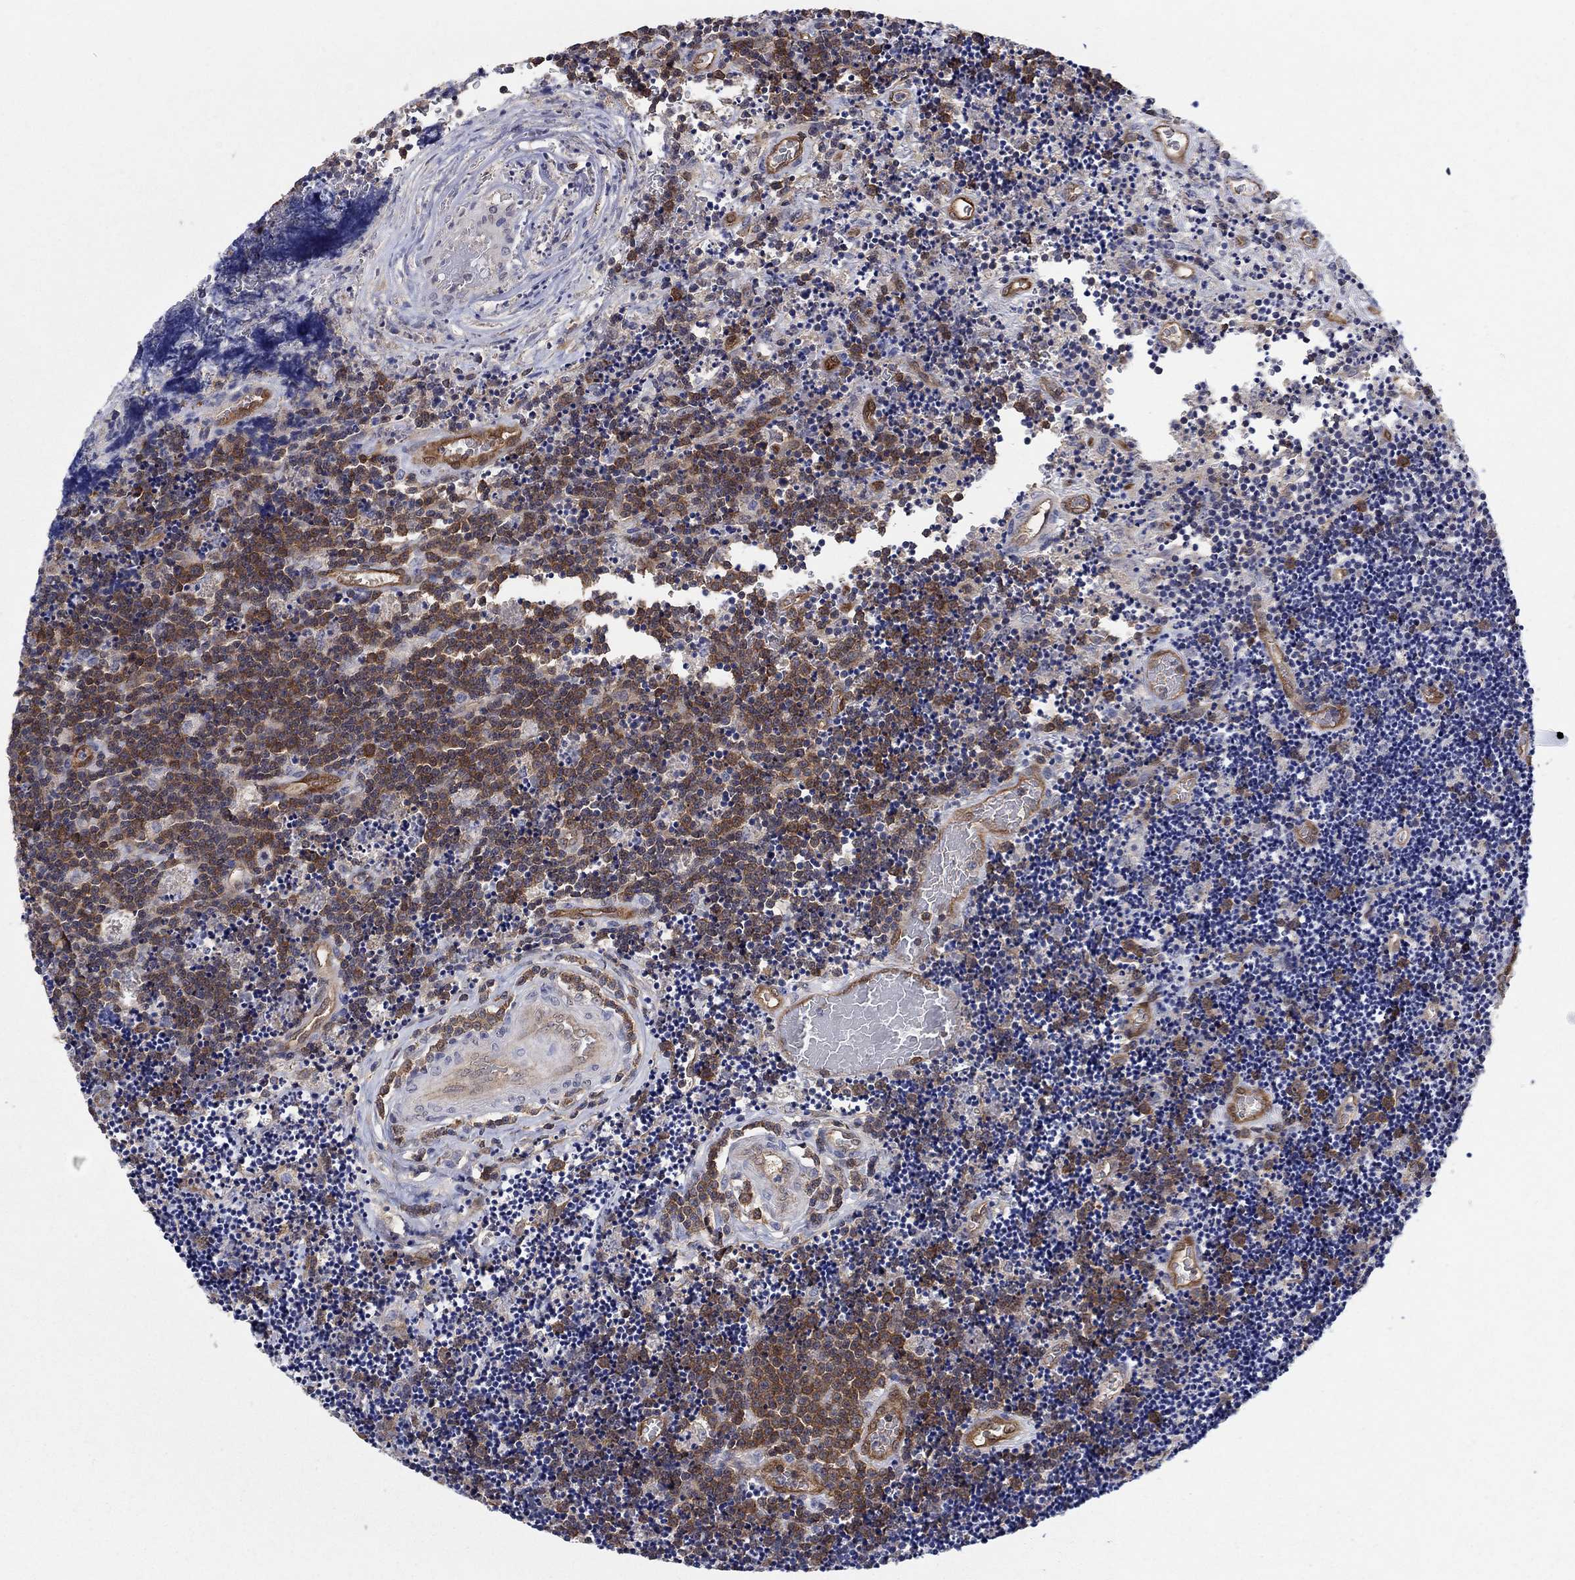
{"staining": {"intensity": "moderate", "quantity": "25%-75%", "location": "cytoplasmic/membranous"}, "tissue": "lymphoma", "cell_type": "Tumor cells", "image_type": "cancer", "snomed": [{"axis": "morphology", "description": "Malignant lymphoma, non-Hodgkin's type, Low grade"}, {"axis": "topography", "description": "Brain"}], "caption": "A brown stain highlights moderate cytoplasmic/membranous staining of a protein in lymphoma tumor cells.", "gene": "AGFG2", "patient": {"sex": "female", "age": 66}}